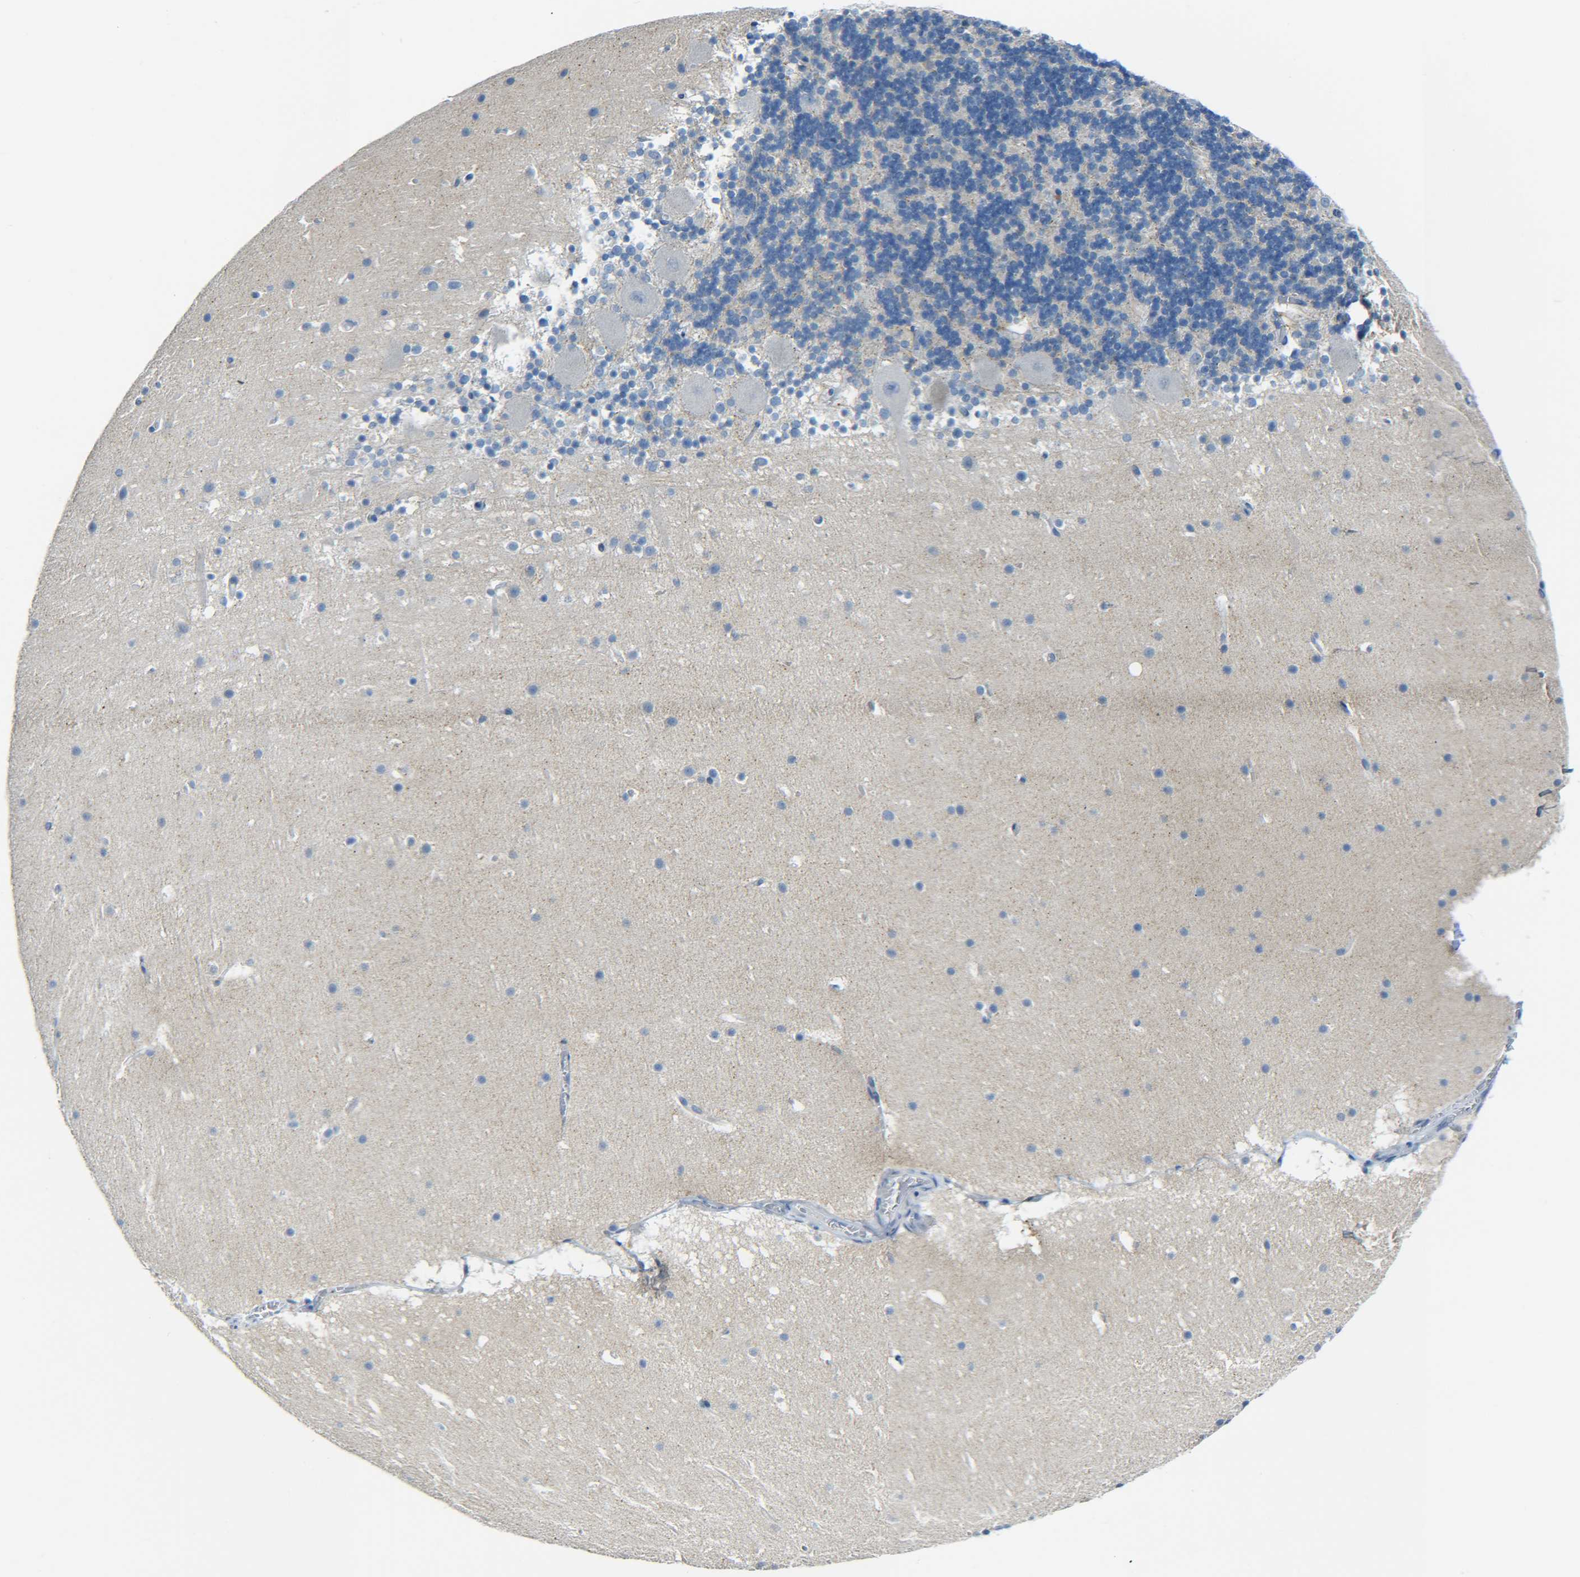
{"staining": {"intensity": "negative", "quantity": "none", "location": "none"}, "tissue": "cerebellum", "cell_type": "Cells in granular layer", "image_type": "normal", "snomed": [{"axis": "morphology", "description": "Normal tissue, NOS"}, {"axis": "topography", "description": "Cerebellum"}], "caption": "High power microscopy photomicrograph of an immunohistochemistry image of normal cerebellum, revealing no significant positivity in cells in granular layer. Nuclei are stained in blue.", "gene": "C15orf48", "patient": {"sex": "male", "age": 45}}